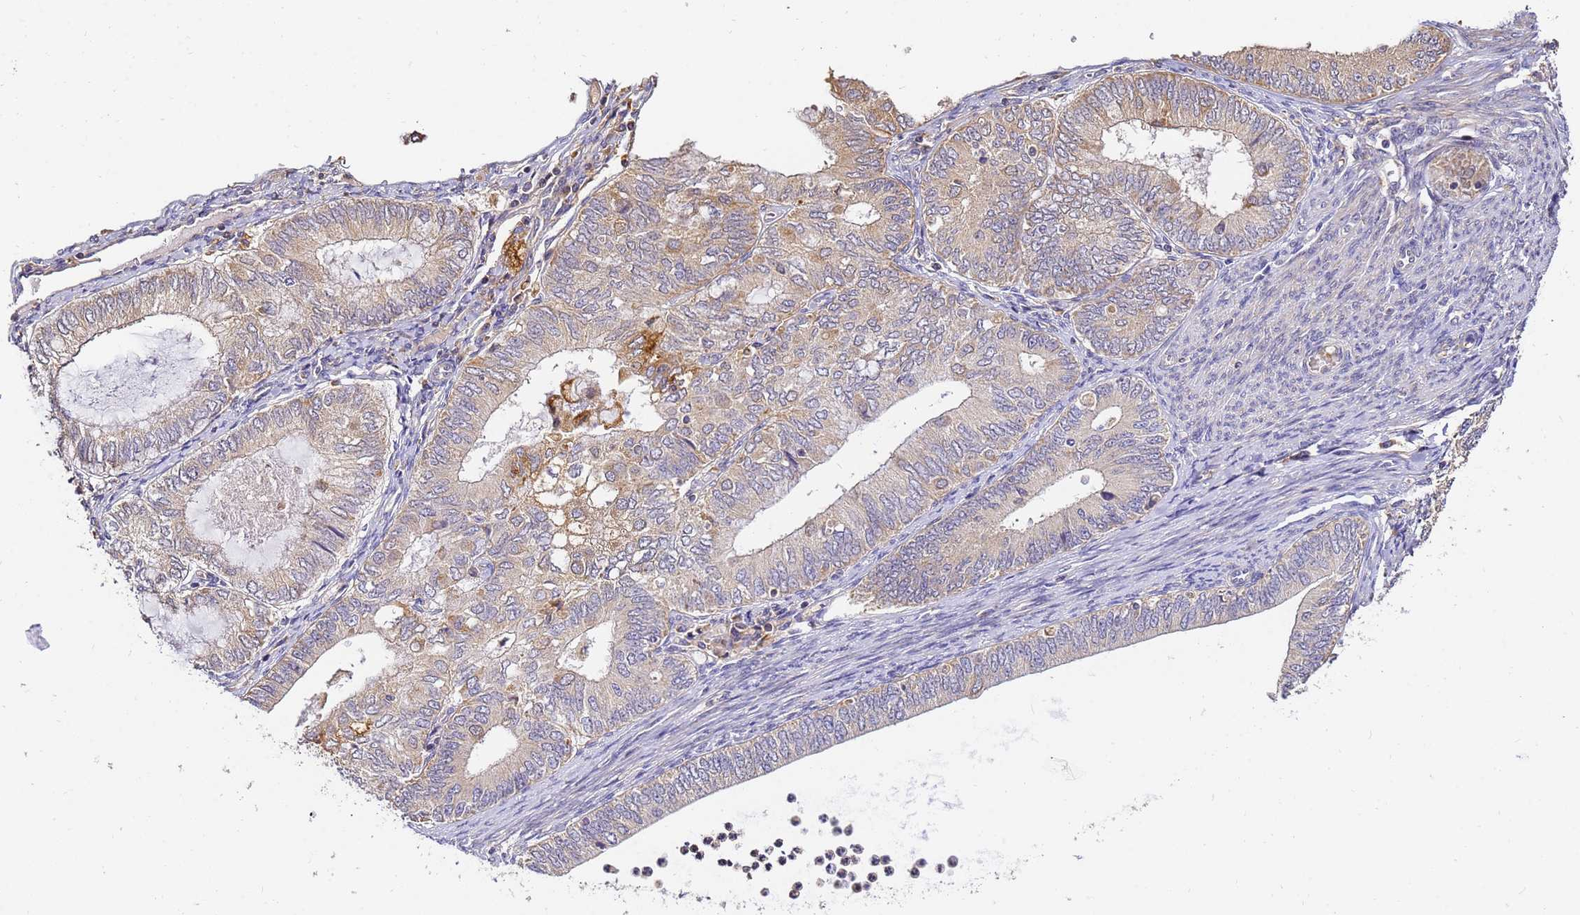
{"staining": {"intensity": "weak", "quantity": "25%-75%", "location": "cytoplasmic/membranous"}, "tissue": "endometrial cancer", "cell_type": "Tumor cells", "image_type": "cancer", "snomed": [{"axis": "morphology", "description": "Adenocarcinoma, NOS"}, {"axis": "topography", "description": "Endometrium"}], "caption": "Brown immunohistochemical staining in human endometrial adenocarcinoma reveals weak cytoplasmic/membranous expression in about 25%-75% of tumor cells.", "gene": "ARL8B", "patient": {"sex": "female", "age": 68}}